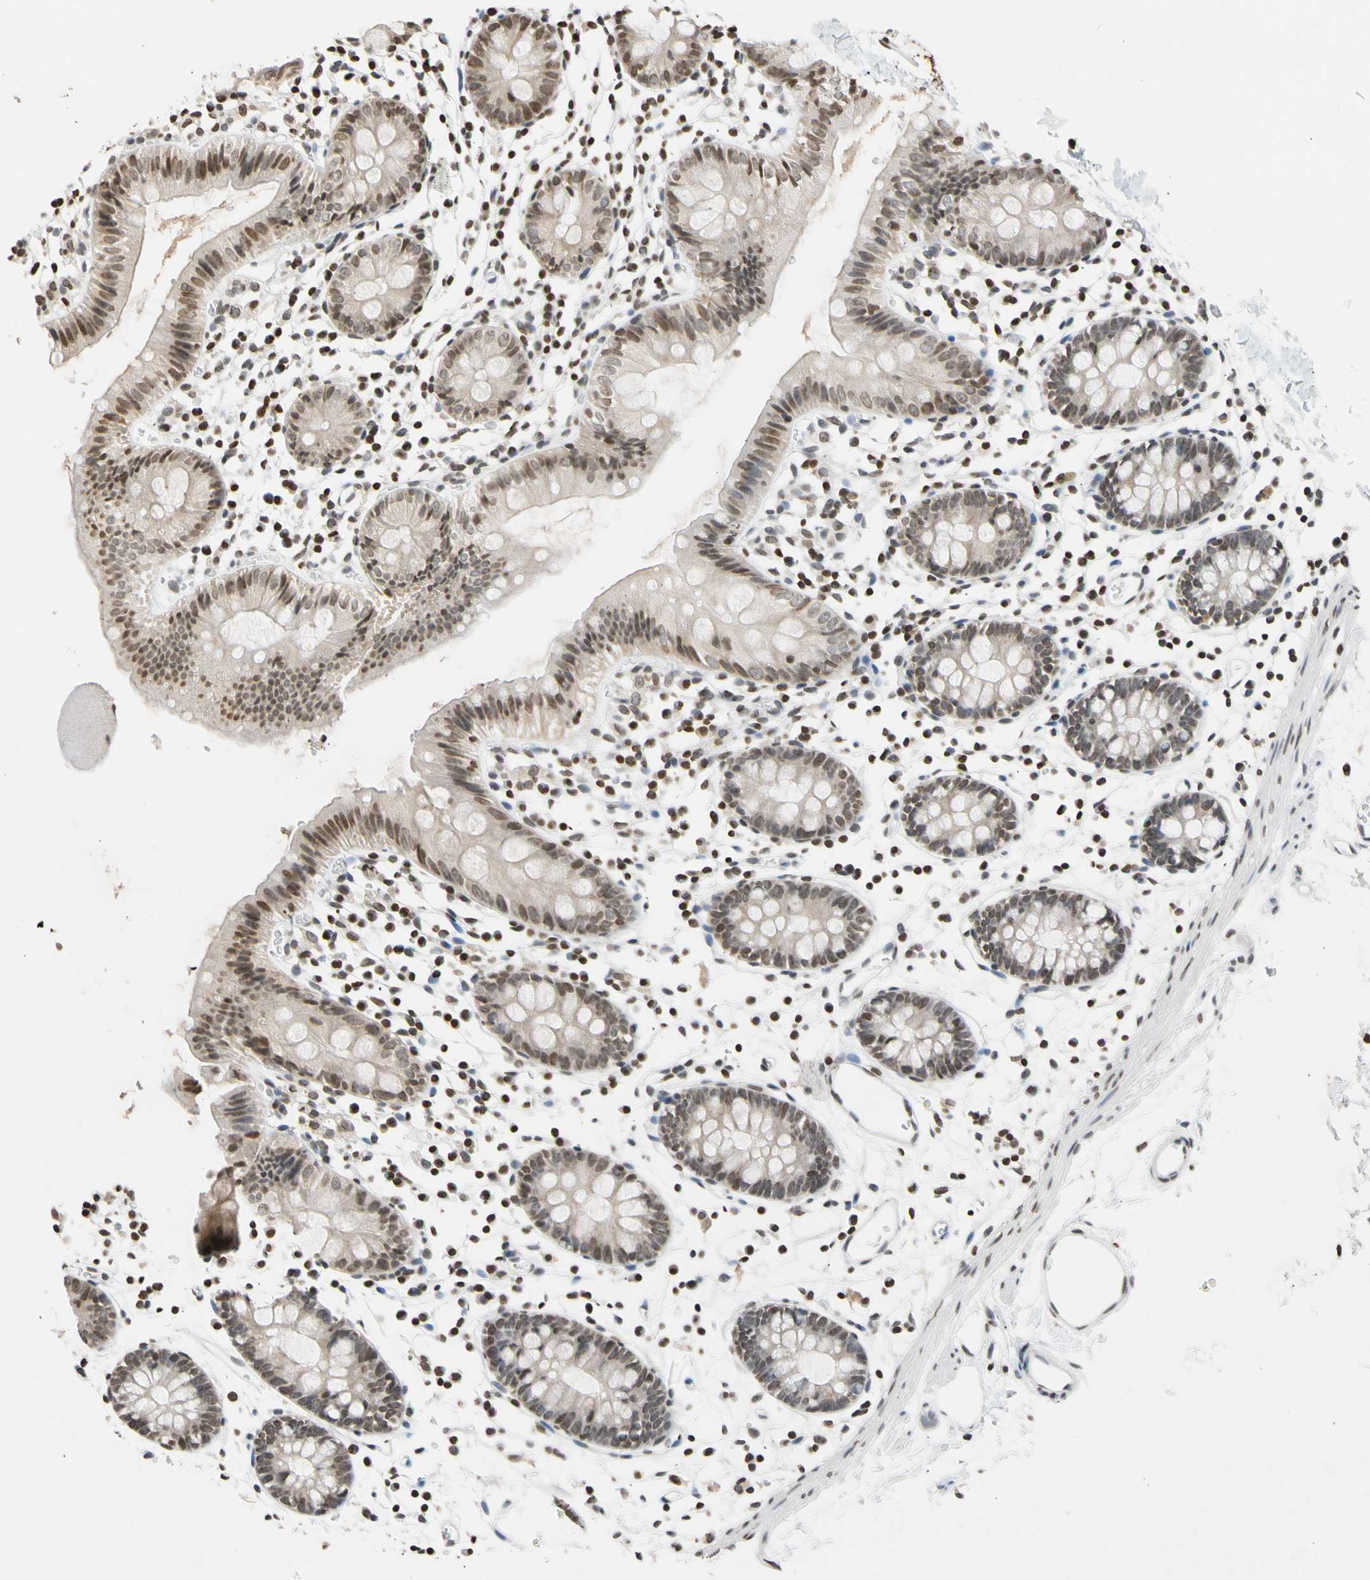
{"staining": {"intensity": "negative", "quantity": "none", "location": "none"}, "tissue": "colon", "cell_type": "Endothelial cells", "image_type": "normal", "snomed": [{"axis": "morphology", "description": "Normal tissue, NOS"}, {"axis": "topography", "description": "Colon"}], "caption": "Colon stained for a protein using immunohistochemistry (IHC) displays no expression endothelial cells.", "gene": "GPX4", "patient": {"sex": "male", "age": 14}}